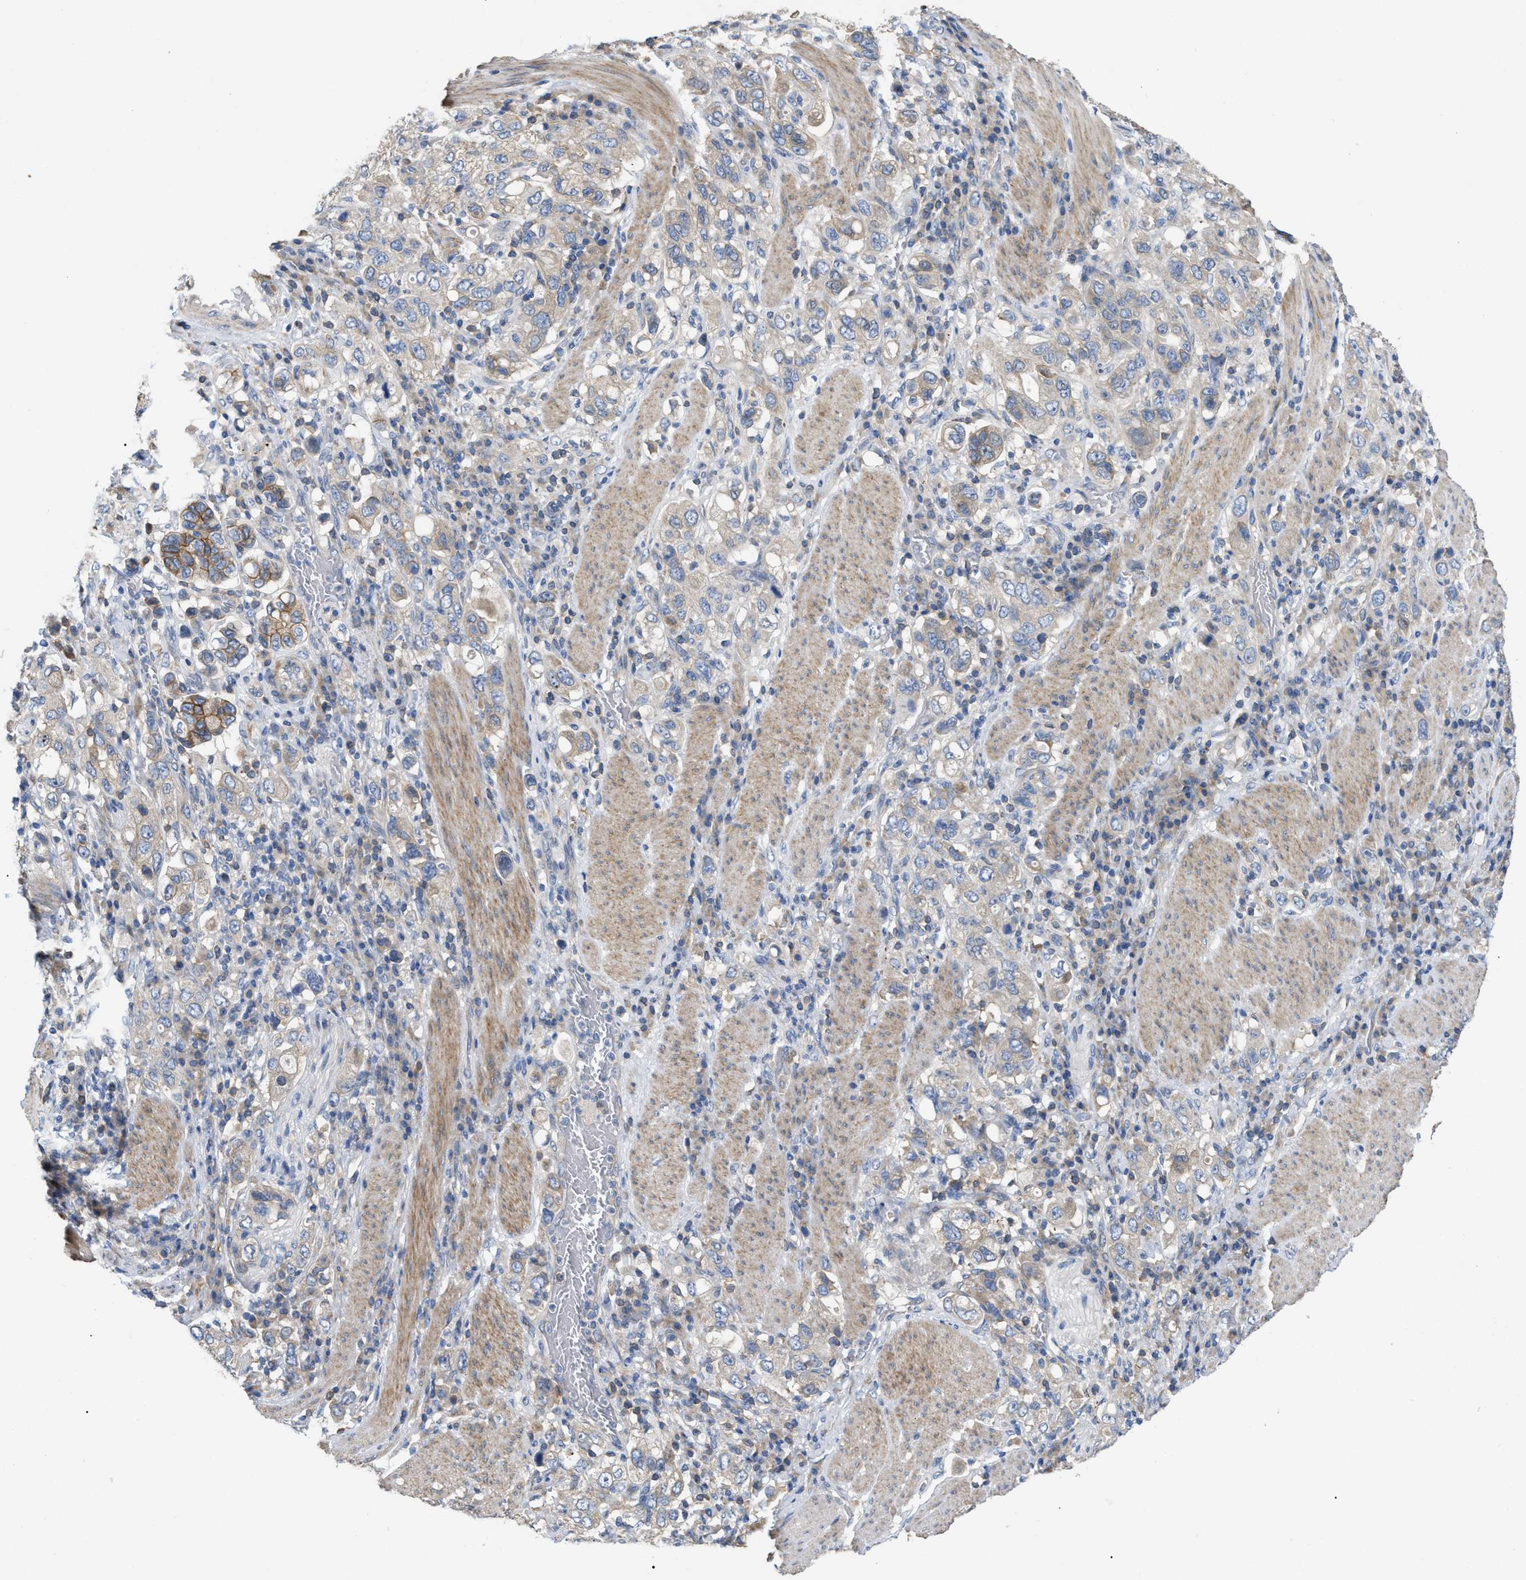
{"staining": {"intensity": "weak", "quantity": "<25%", "location": "cytoplasmic/membranous"}, "tissue": "stomach cancer", "cell_type": "Tumor cells", "image_type": "cancer", "snomed": [{"axis": "morphology", "description": "Adenocarcinoma, NOS"}, {"axis": "topography", "description": "Stomach, upper"}], "caption": "A high-resolution photomicrograph shows immunohistochemistry (IHC) staining of stomach cancer (adenocarcinoma), which exhibits no significant positivity in tumor cells.", "gene": "DHX58", "patient": {"sex": "male", "age": 62}}